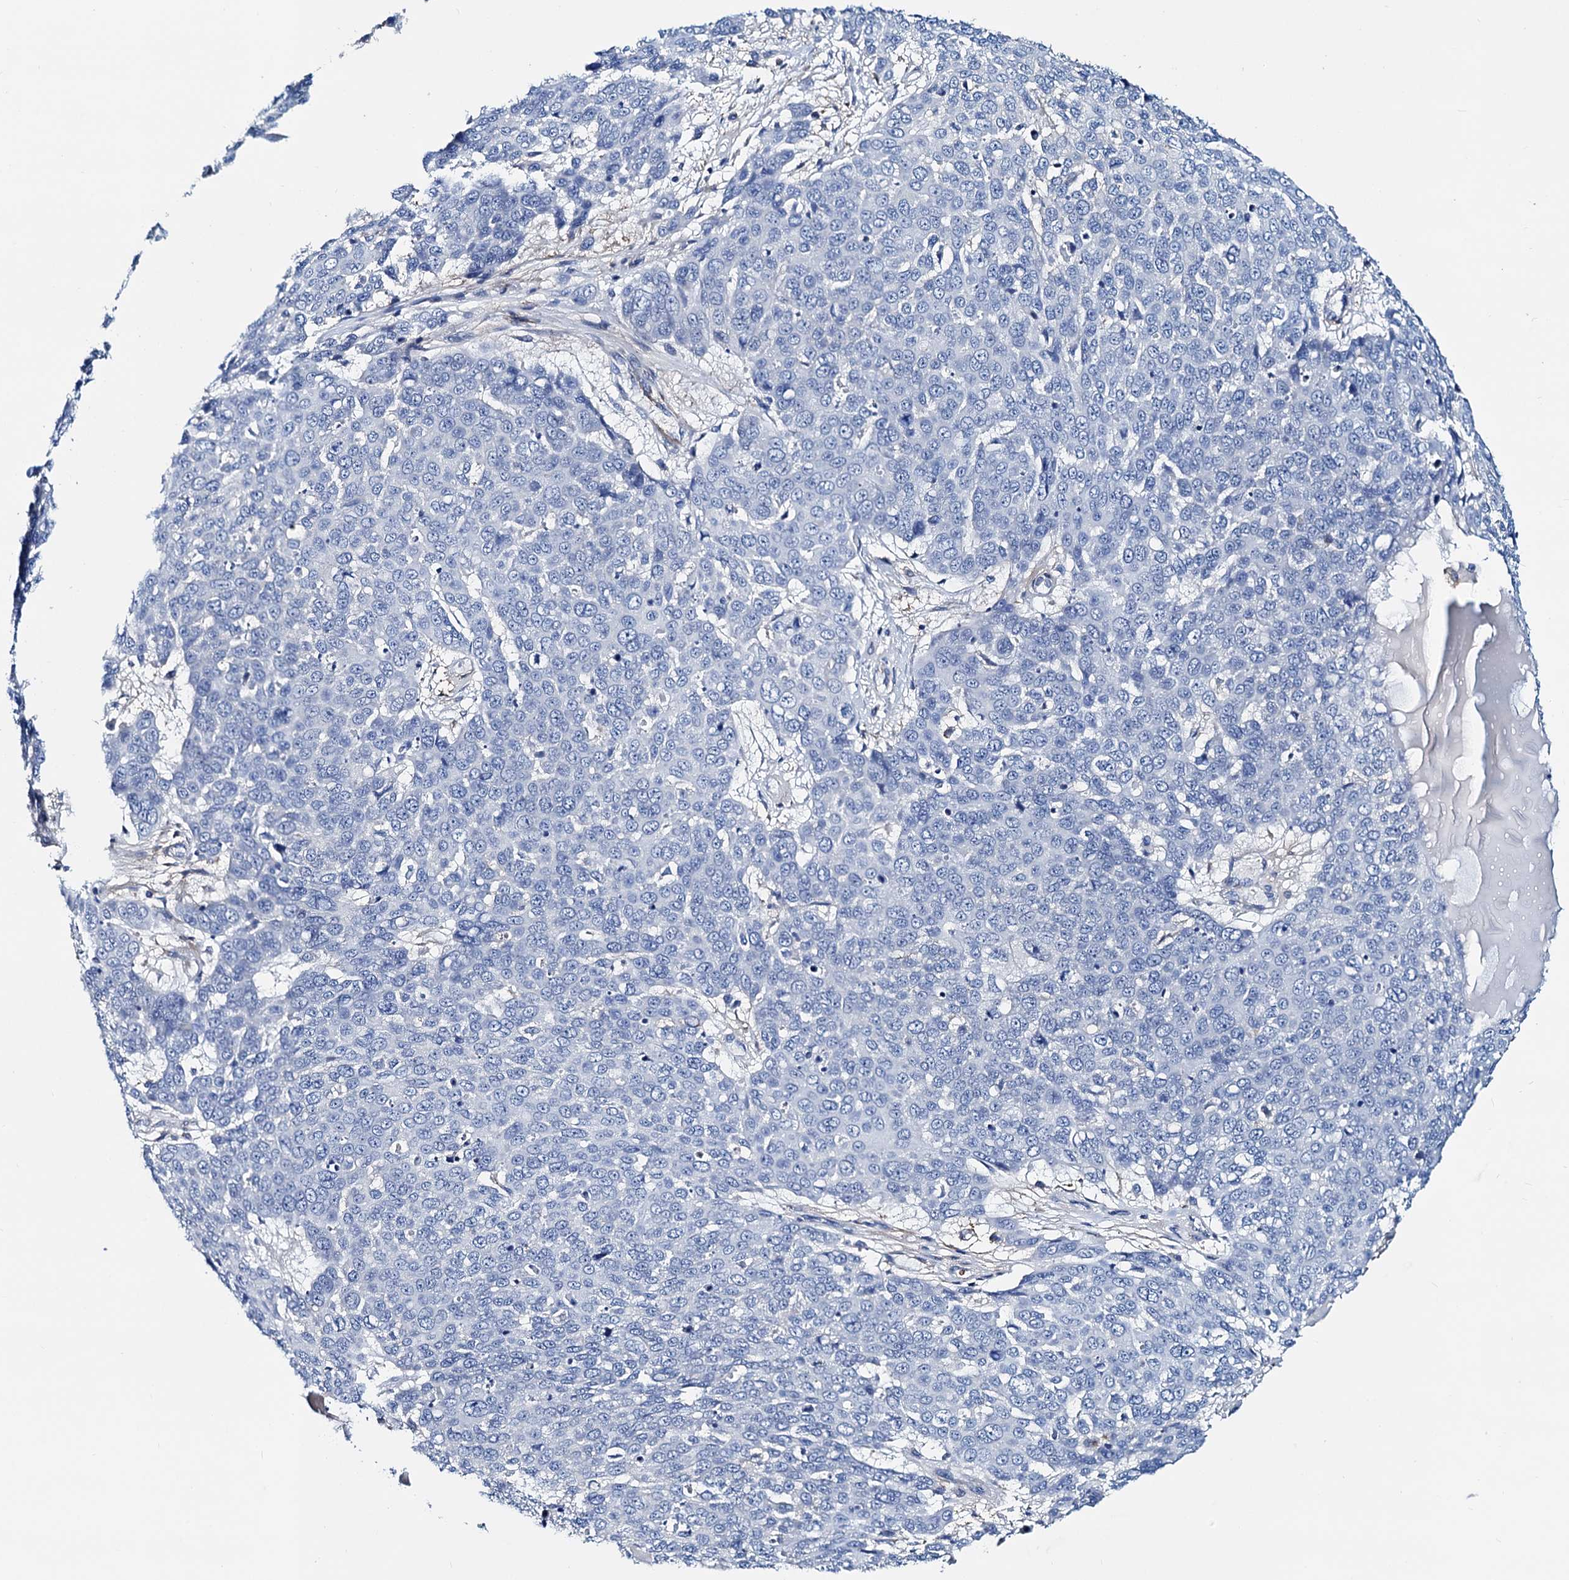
{"staining": {"intensity": "negative", "quantity": "none", "location": "none"}, "tissue": "skin cancer", "cell_type": "Tumor cells", "image_type": "cancer", "snomed": [{"axis": "morphology", "description": "Squamous cell carcinoma, NOS"}, {"axis": "topography", "description": "Skin"}], "caption": "The photomicrograph reveals no staining of tumor cells in skin cancer.", "gene": "GCOM1", "patient": {"sex": "male", "age": 71}}